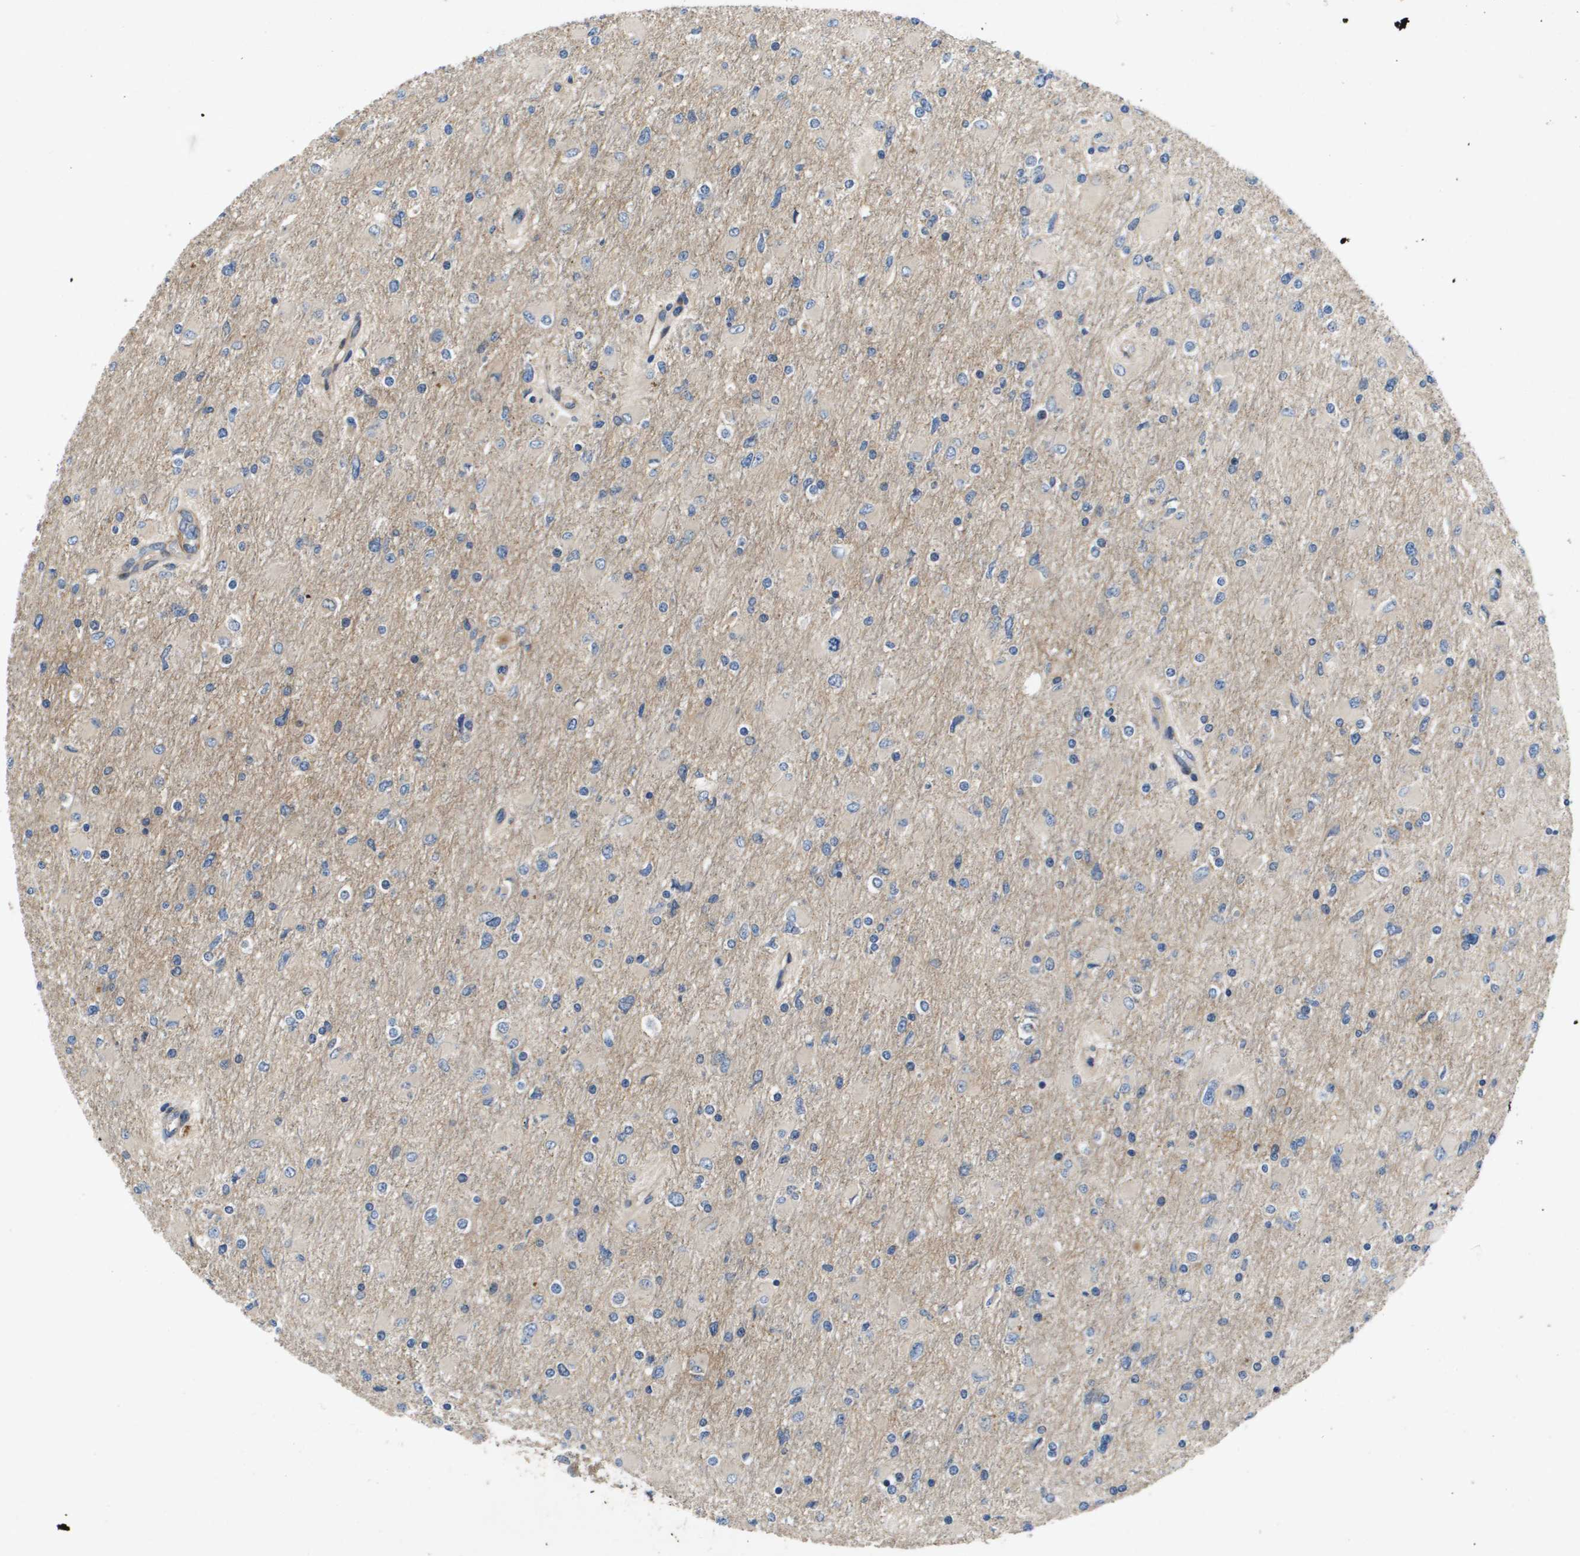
{"staining": {"intensity": "negative", "quantity": "none", "location": "none"}, "tissue": "glioma", "cell_type": "Tumor cells", "image_type": "cancer", "snomed": [{"axis": "morphology", "description": "Glioma, malignant, High grade"}, {"axis": "topography", "description": "Cerebral cortex"}], "caption": "Immunohistochemical staining of high-grade glioma (malignant) exhibits no significant positivity in tumor cells.", "gene": "ENTPD2", "patient": {"sex": "female", "age": 36}}